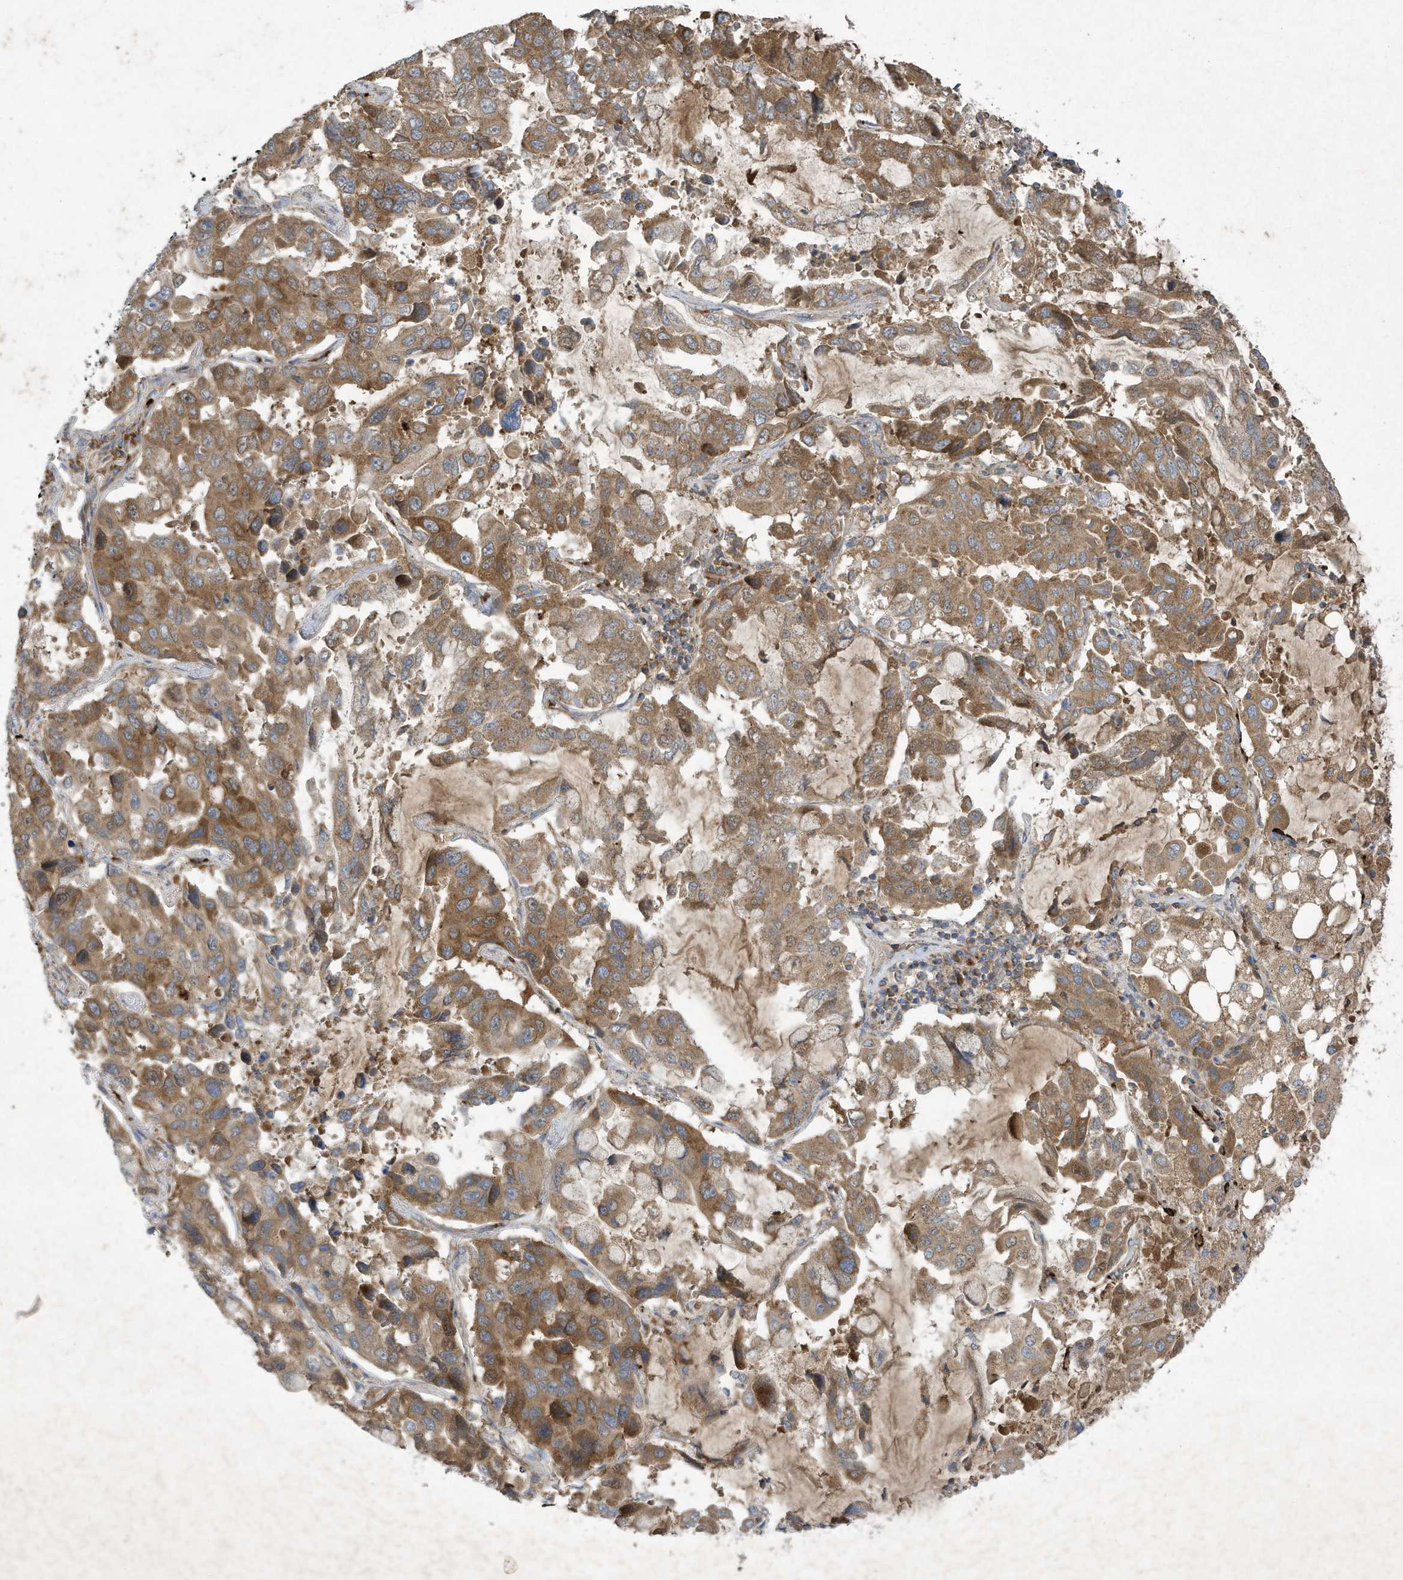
{"staining": {"intensity": "moderate", "quantity": ">75%", "location": "cytoplasmic/membranous"}, "tissue": "lung cancer", "cell_type": "Tumor cells", "image_type": "cancer", "snomed": [{"axis": "morphology", "description": "Adenocarcinoma, NOS"}, {"axis": "topography", "description": "Lung"}], "caption": "Adenocarcinoma (lung) stained with DAB (3,3'-diaminobenzidine) immunohistochemistry (IHC) reveals medium levels of moderate cytoplasmic/membranous positivity in approximately >75% of tumor cells. (DAB (3,3'-diaminobenzidine) IHC, brown staining for protein, blue staining for nuclei).", "gene": "SYNJ2", "patient": {"sex": "male", "age": 64}}